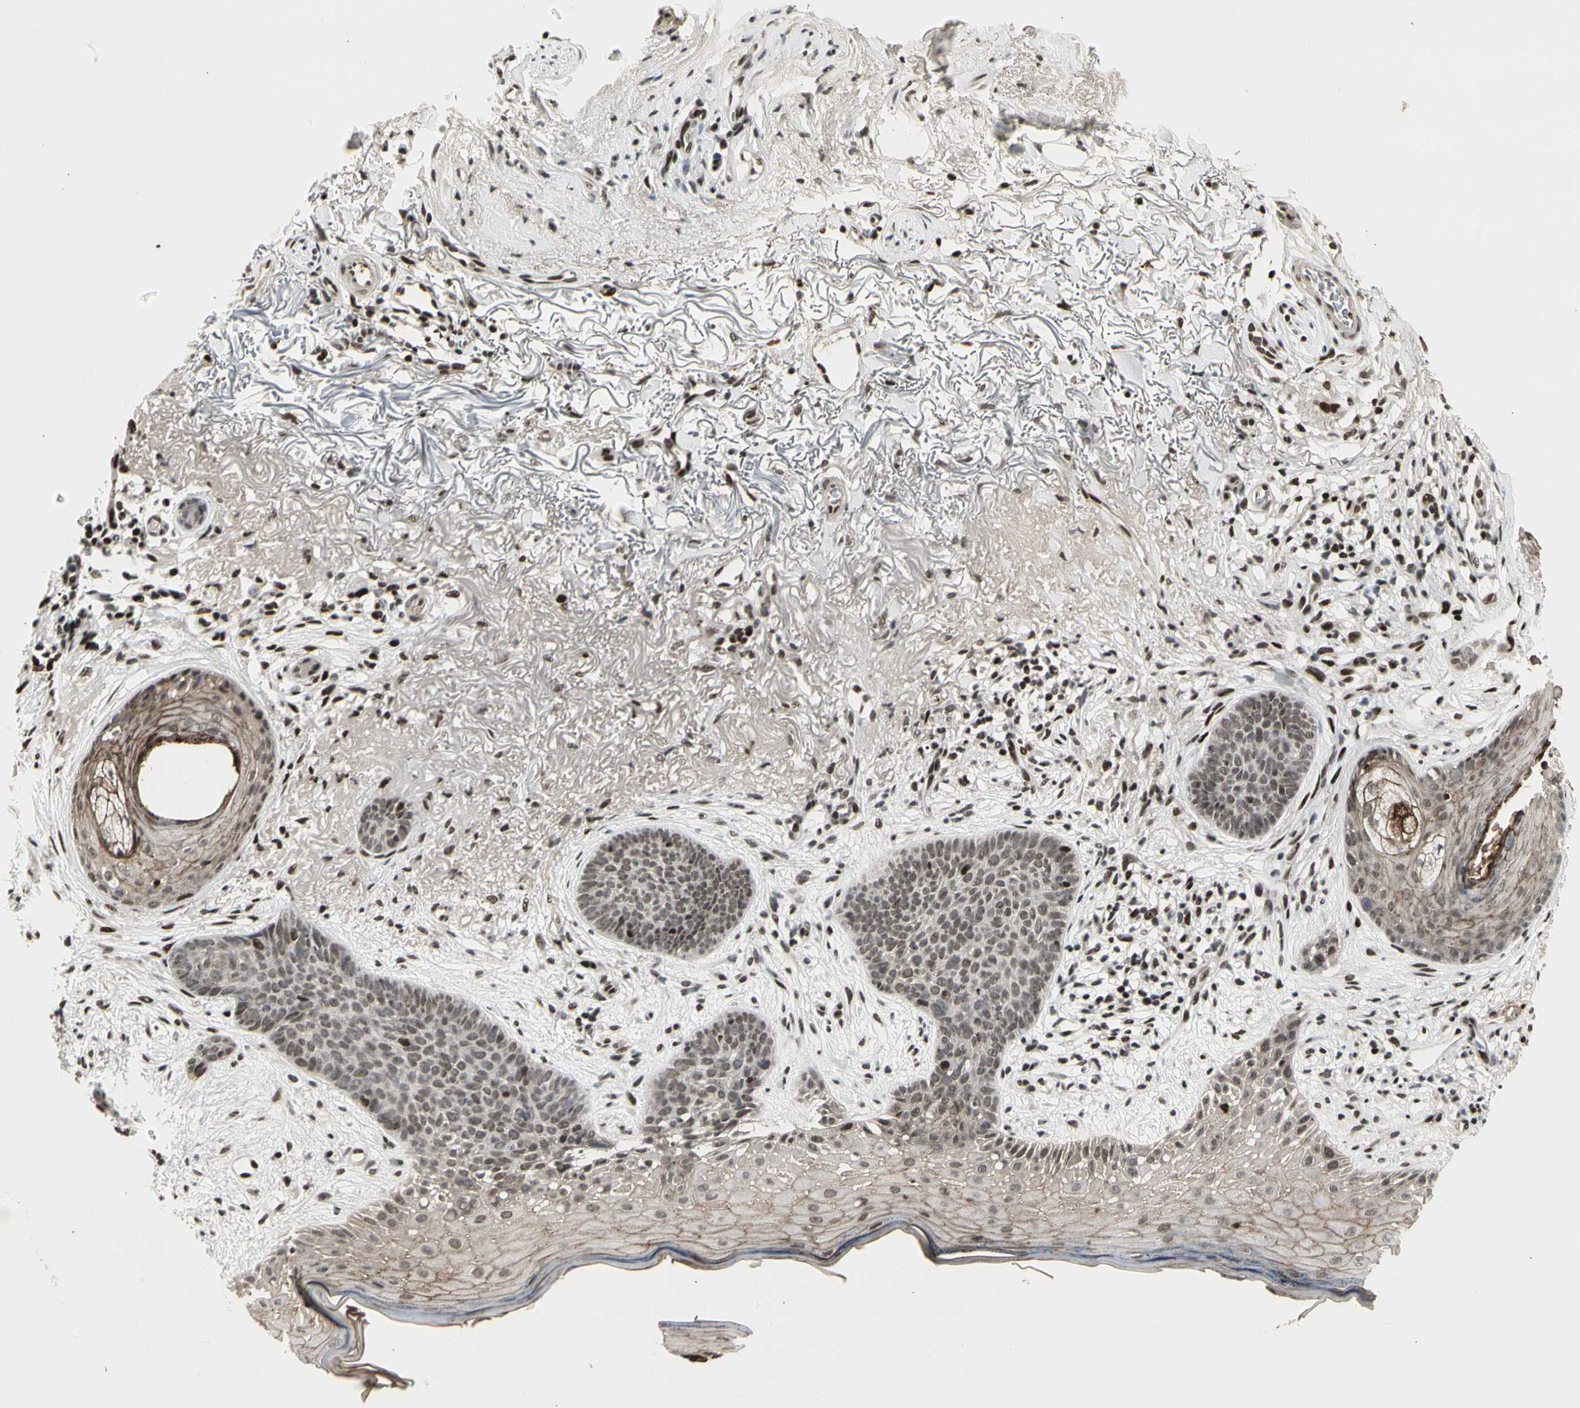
{"staining": {"intensity": "moderate", "quantity": ">75%", "location": "nuclear"}, "tissue": "skin cancer", "cell_type": "Tumor cells", "image_type": "cancer", "snomed": [{"axis": "morphology", "description": "Normal tissue, NOS"}, {"axis": "morphology", "description": "Basal cell carcinoma"}, {"axis": "topography", "description": "Skin"}], "caption": "Immunohistochemical staining of human skin basal cell carcinoma demonstrates moderate nuclear protein expression in about >75% of tumor cells.", "gene": "FOXJ2", "patient": {"sex": "female", "age": 70}}